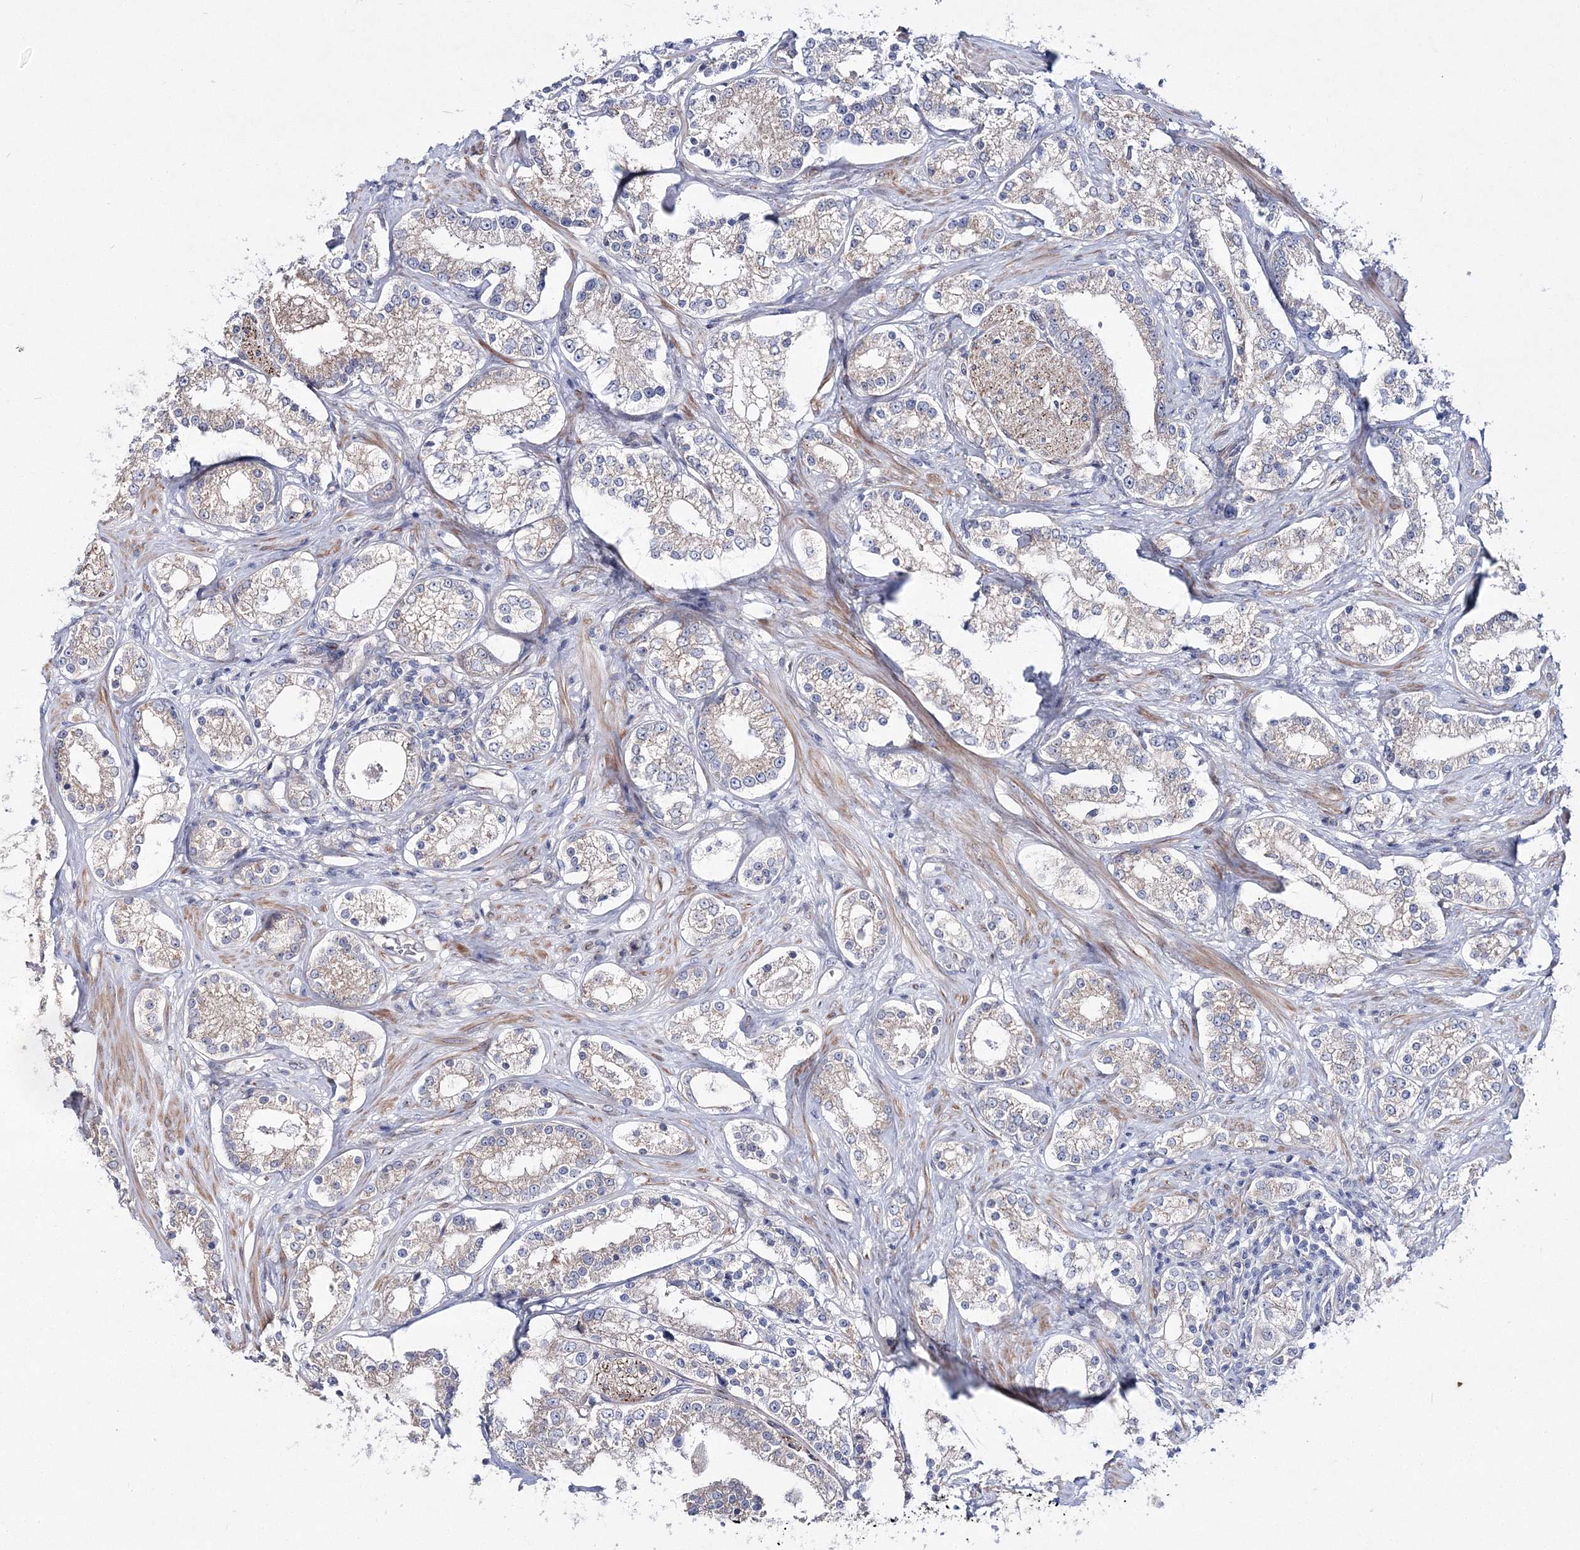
{"staining": {"intensity": "weak", "quantity": "<25%", "location": "cytoplasmic/membranous"}, "tissue": "prostate cancer", "cell_type": "Tumor cells", "image_type": "cancer", "snomed": [{"axis": "morphology", "description": "Normal tissue, NOS"}, {"axis": "morphology", "description": "Adenocarcinoma, High grade"}, {"axis": "topography", "description": "Prostate"}], "caption": "Prostate cancer stained for a protein using immunohistochemistry (IHC) shows no expression tumor cells.", "gene": "ARHGAP32", "patient": {"sex": "male", "age": 83}}